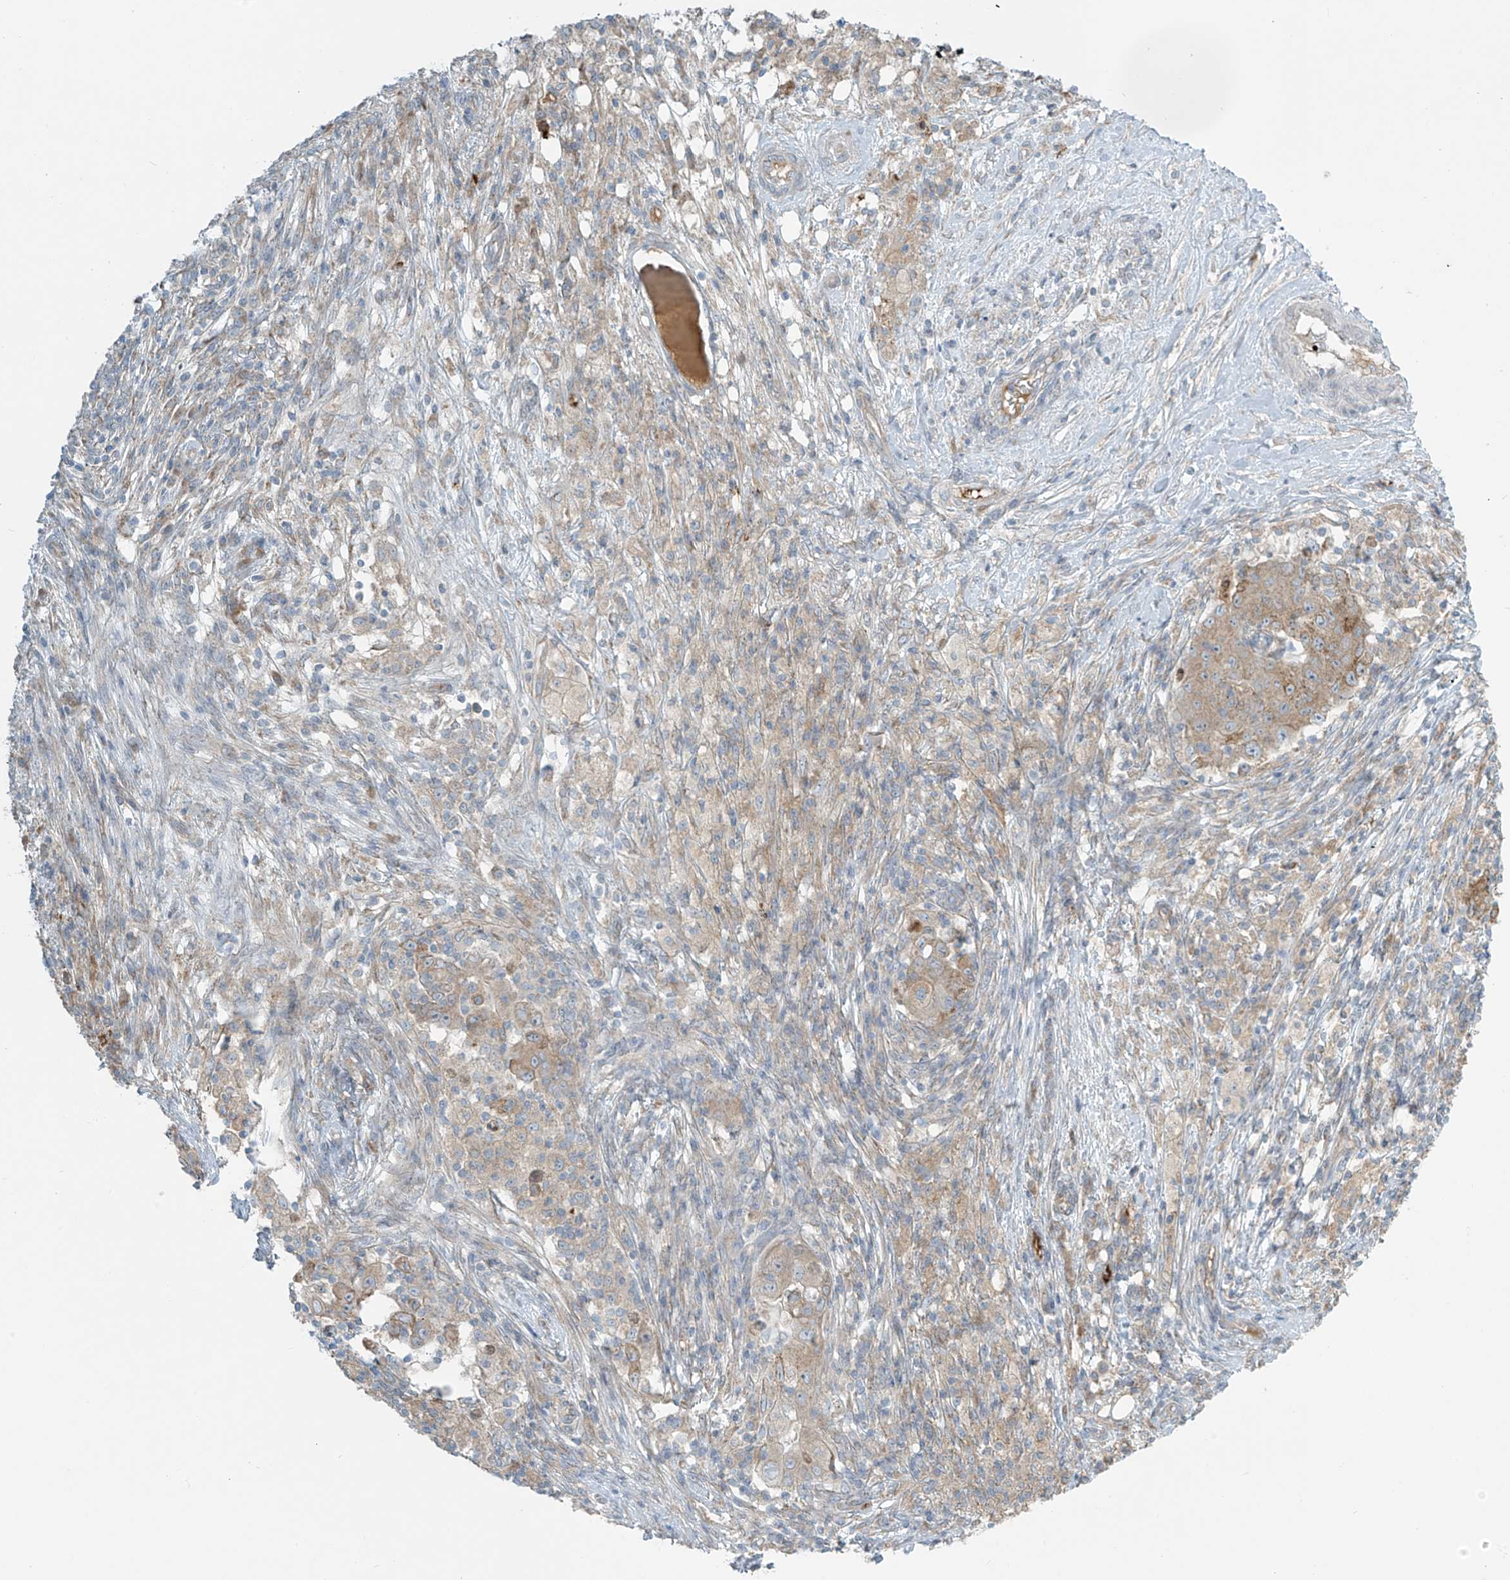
{"staining": {"intensity": "moderate", "quantity": ">75%", "location": "cytoplasmic/membranous"}, "tissue": "ovarian cancer", "cell_type": "Tumor cells", "image_type": "cancer", "snomed": [{"axis": "morphology", "description": "Carcinoma, endometroid"}, {"axis": "topography", "description": "Ovary"}], "caption": "Protein expression by immunohistochemistry demonstrates moderate cytoplasmic/membranous positivity in about >75% of tumor cells in ovarian cancer (endometroid carcinoma).", "gene": "LZTS3", "patient": {"sex": "female", "age": 42}}